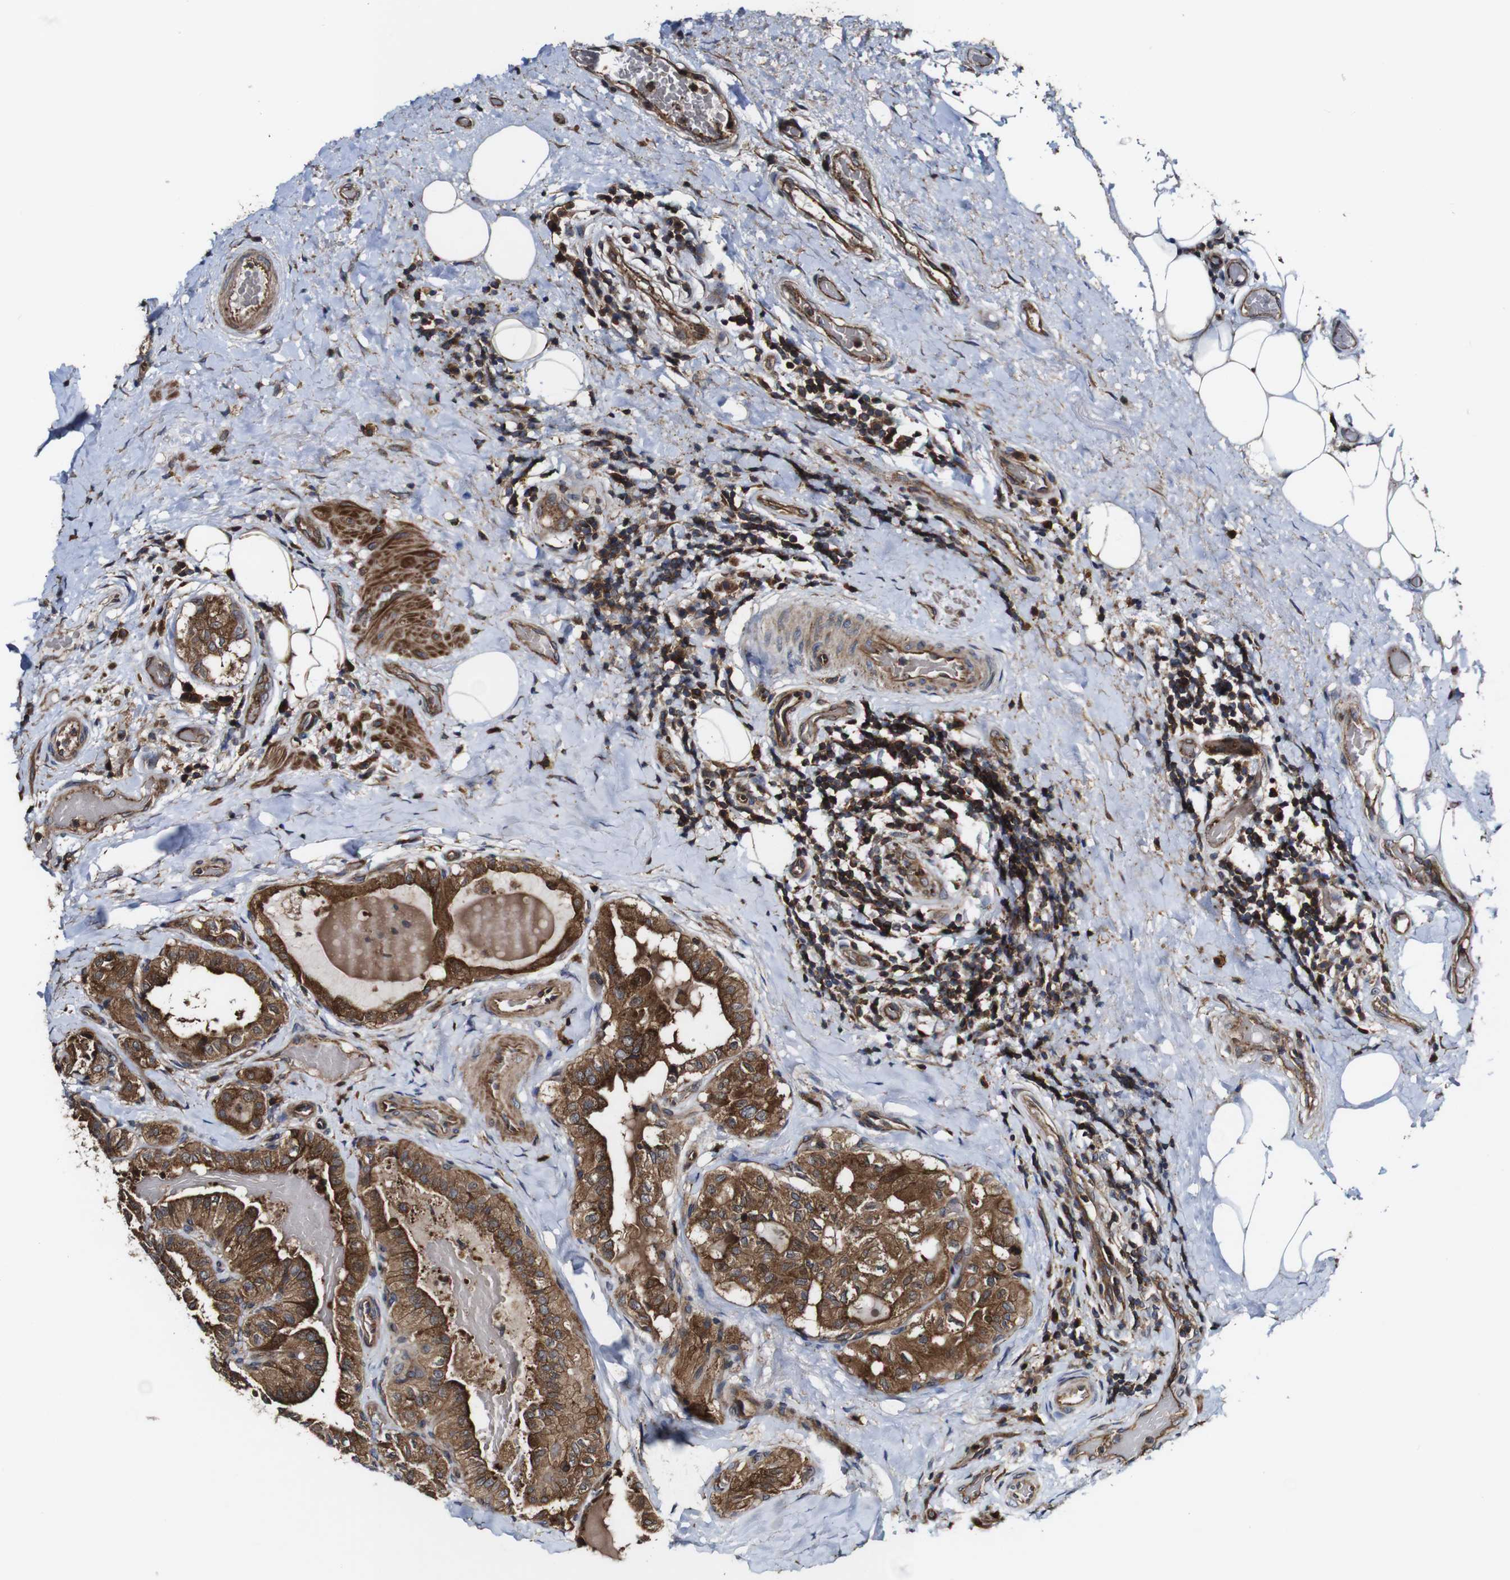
{"staining": {"intensity": "strong", "quantity": ">75%", "location": "cytoplasmic/membranous"}, "tissue": "thyroid cancer", "cell_type": "Tumor cells", "image_type": "cancer", "snomed": [{"axis": "morphology", "description": "Papillary adenocarcinoma, NOS"}, {"axis": "topography", "description": "Thyroid gland"}], "caption": "Thyroid cancer tissue reveals strong cytoplasmic/membranous expression in approximately >75% of tumor cells, visualized by immunohistochemistry.", "gene": "TNIK", "patient": {"sex": "male", "age": 77}}